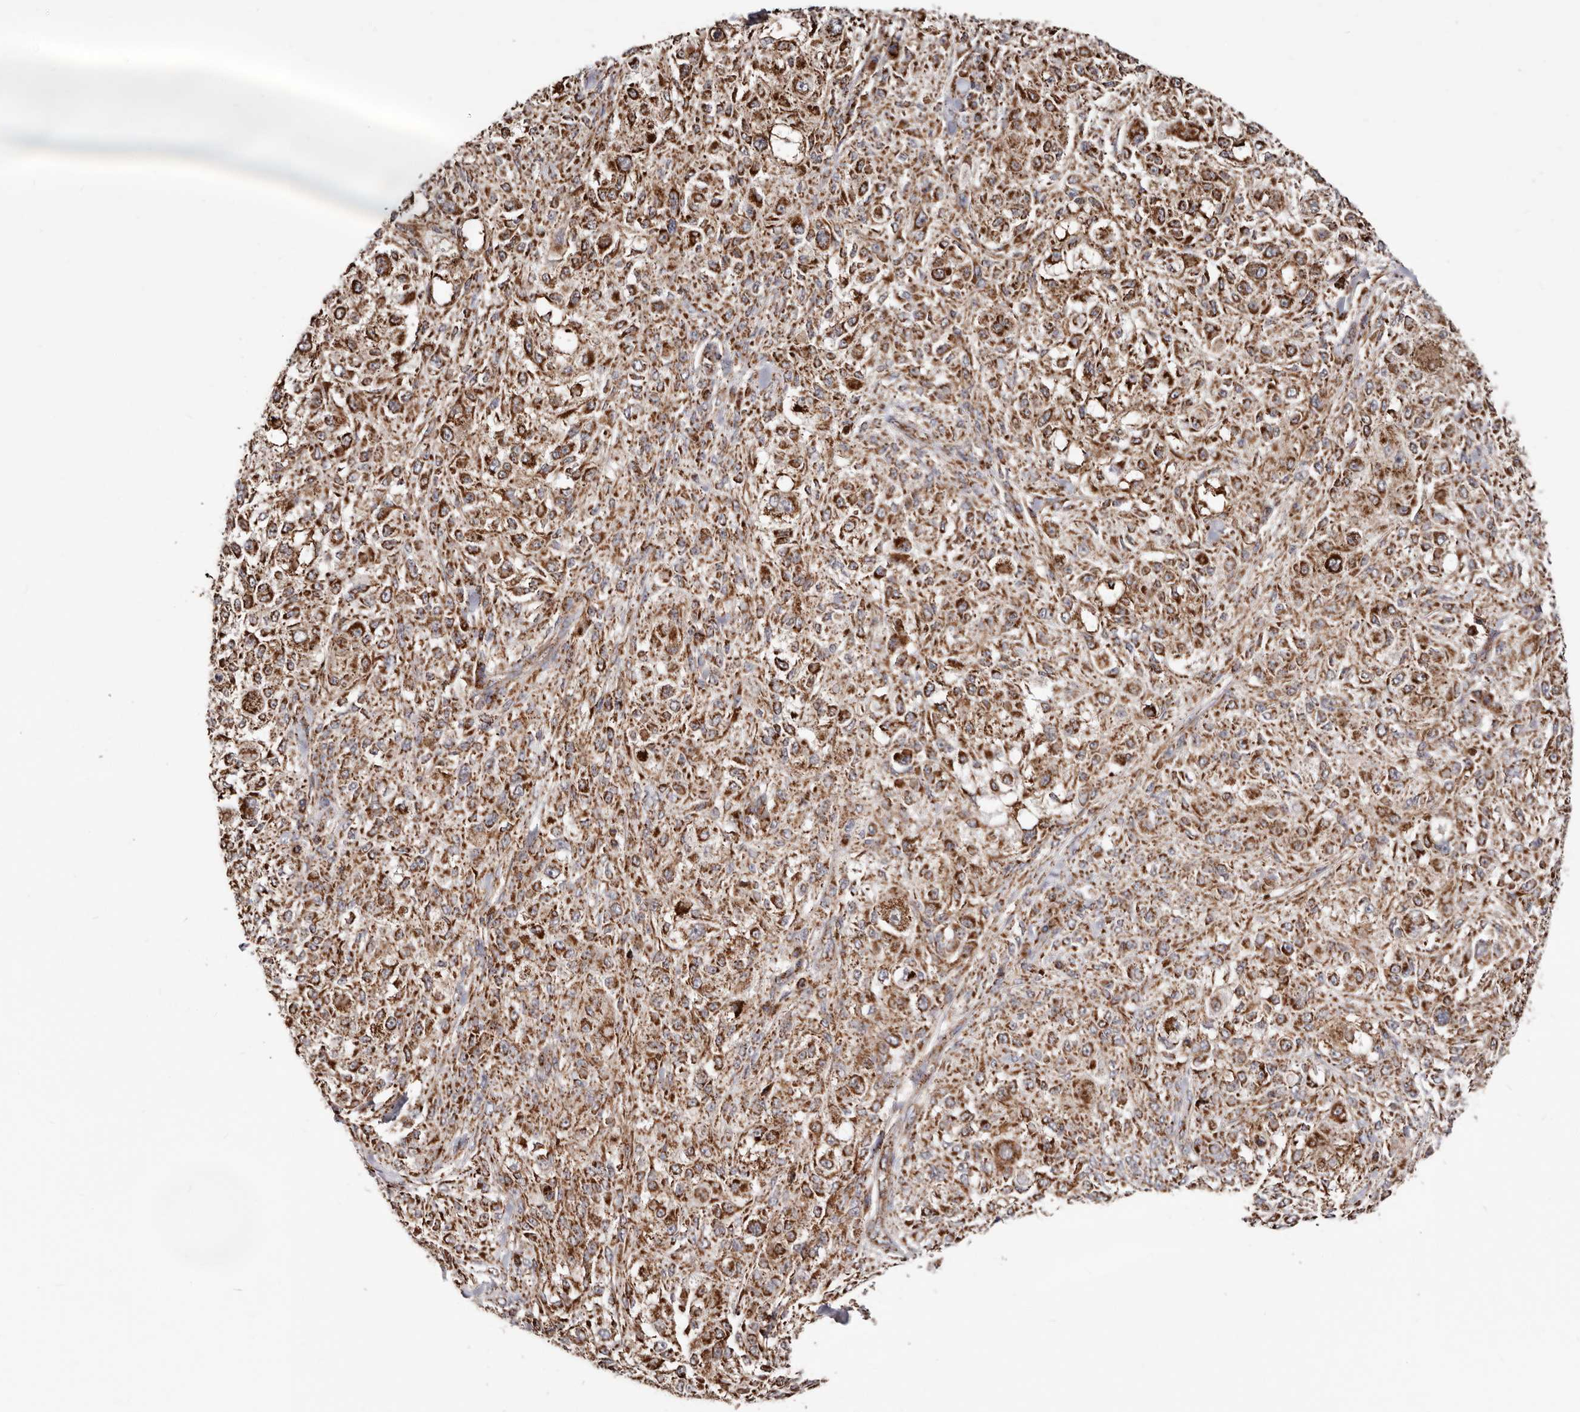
{"staining": {"intensity": "strong", "quantity": ">75%", "location": "cytoplasmic/membranous"}, "tissue": "melanoma", "cell_type": "Tumor cells", "image_type": "cancer", "snomed": [{"axis": "morphology", "description": "Necrosis, NOS"}, {"axis": "morphology", "description": "Malignant melanoma, NOS"}, {"axis": "topography", "description": "Skin"}], "caption": "A brown stain shows strong cytoplasmic/membranous expression of a protein in human melanoma tumor cells.", "gene": "PRKACB", "patient": {"sex": "female", "age": 87}}